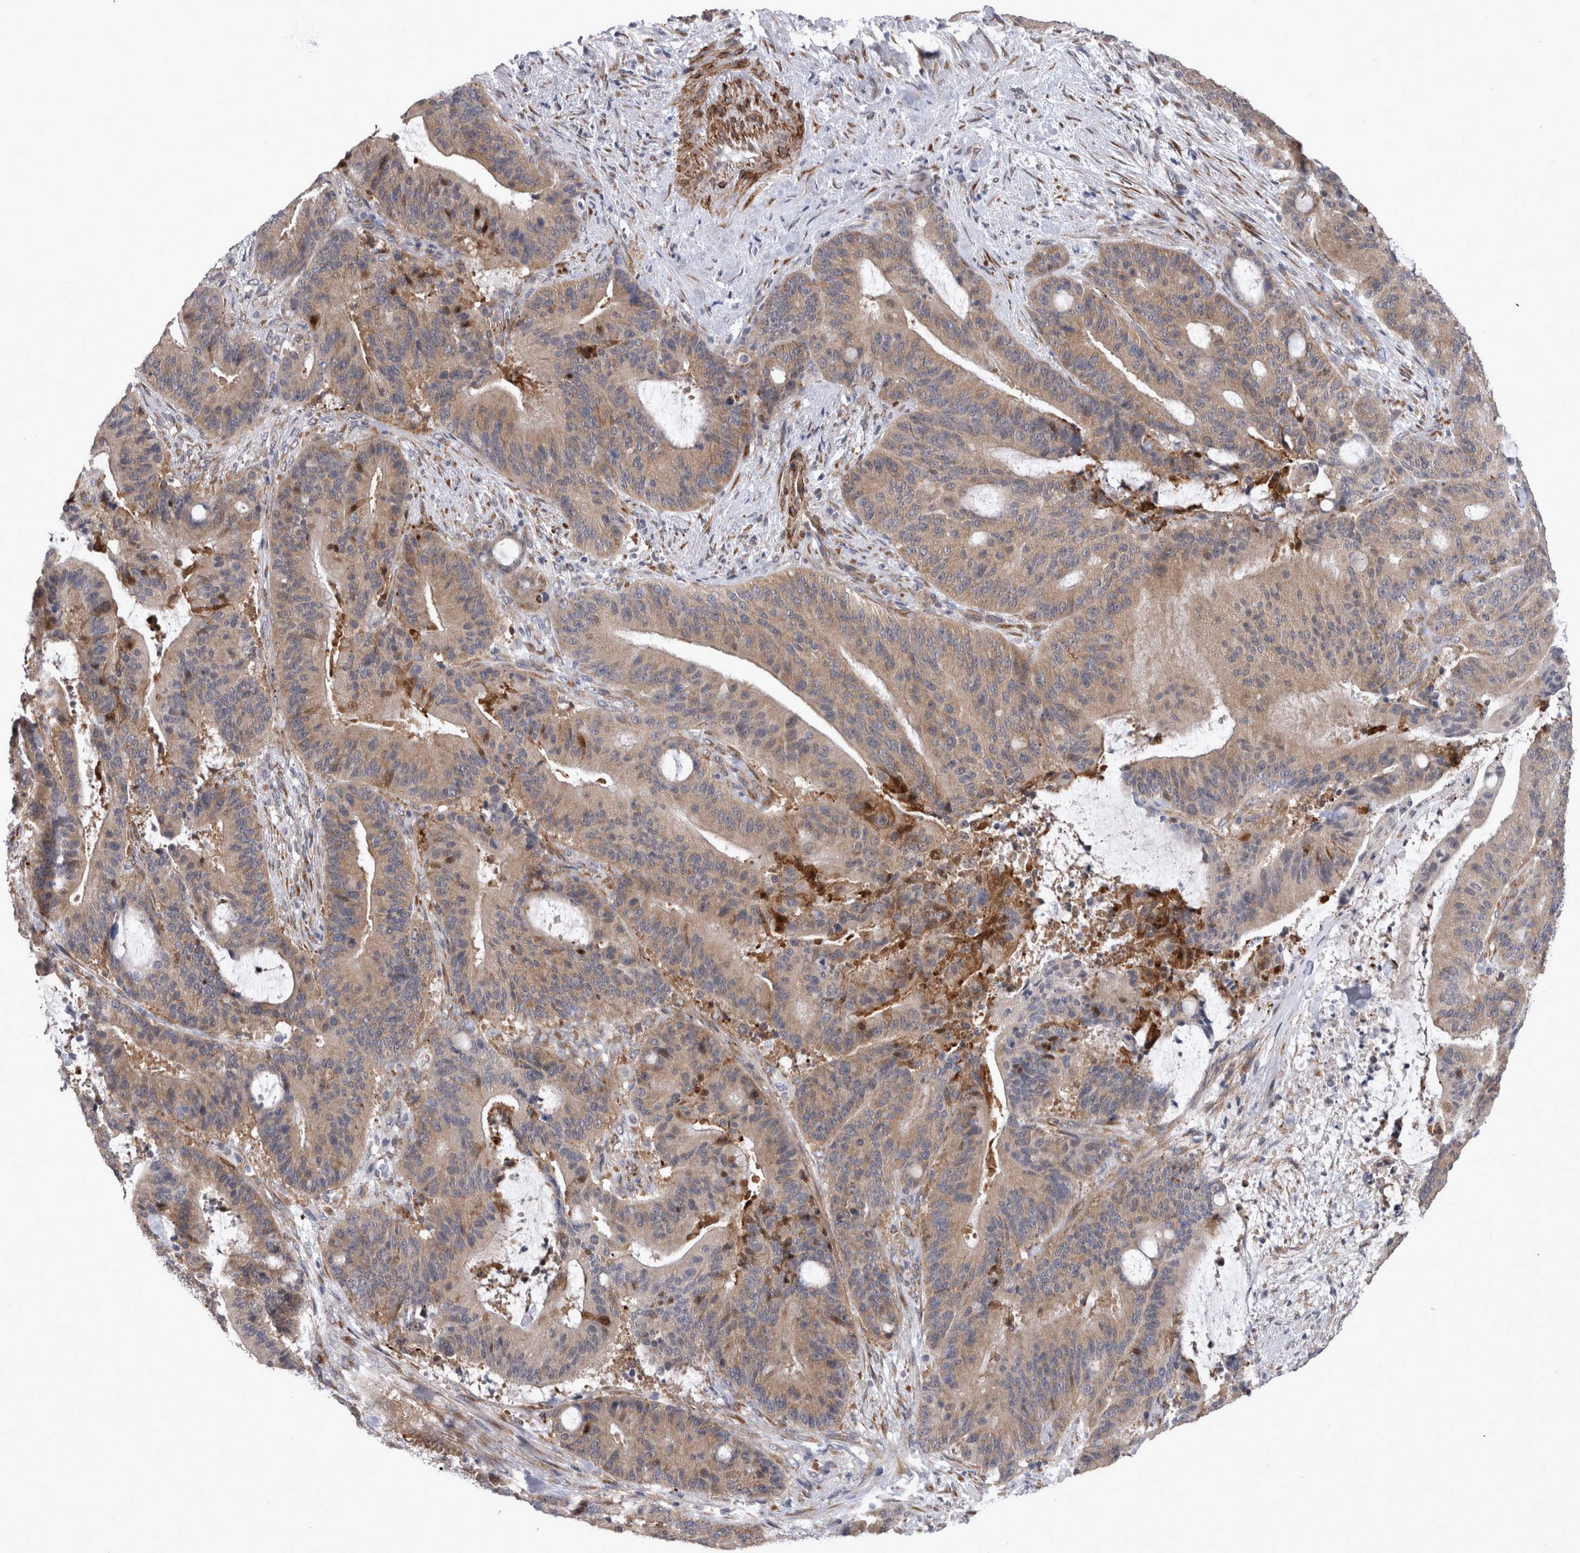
{"staining": {"intensity": "weak", "quantity": ">75%", "location": "cytoplasmic/membranous"}, "tissue": "liver cancer", "cell_type": "Tumor cells", "image_type": "cancer", "snomed": [{"axis": "morphology", "description": "Normal tissue, NOS"}, {"axis": "morphology", "description": "Cholangiocarcinoma"}, {"axis": "topography", "description": "Liver"}, {"axis": "topography", "description": "Peripheral nerve tissue"}], "caption": "IHC photomicrograph of cholangiocarcinoma (liver) stained for a protein (brown), which demonstrates low levels of weak cytoplasmic/membranous staining in about >75% of tumor cells.", "gene": "DDX6", "patient": {"sex": "female", "age": 73}}